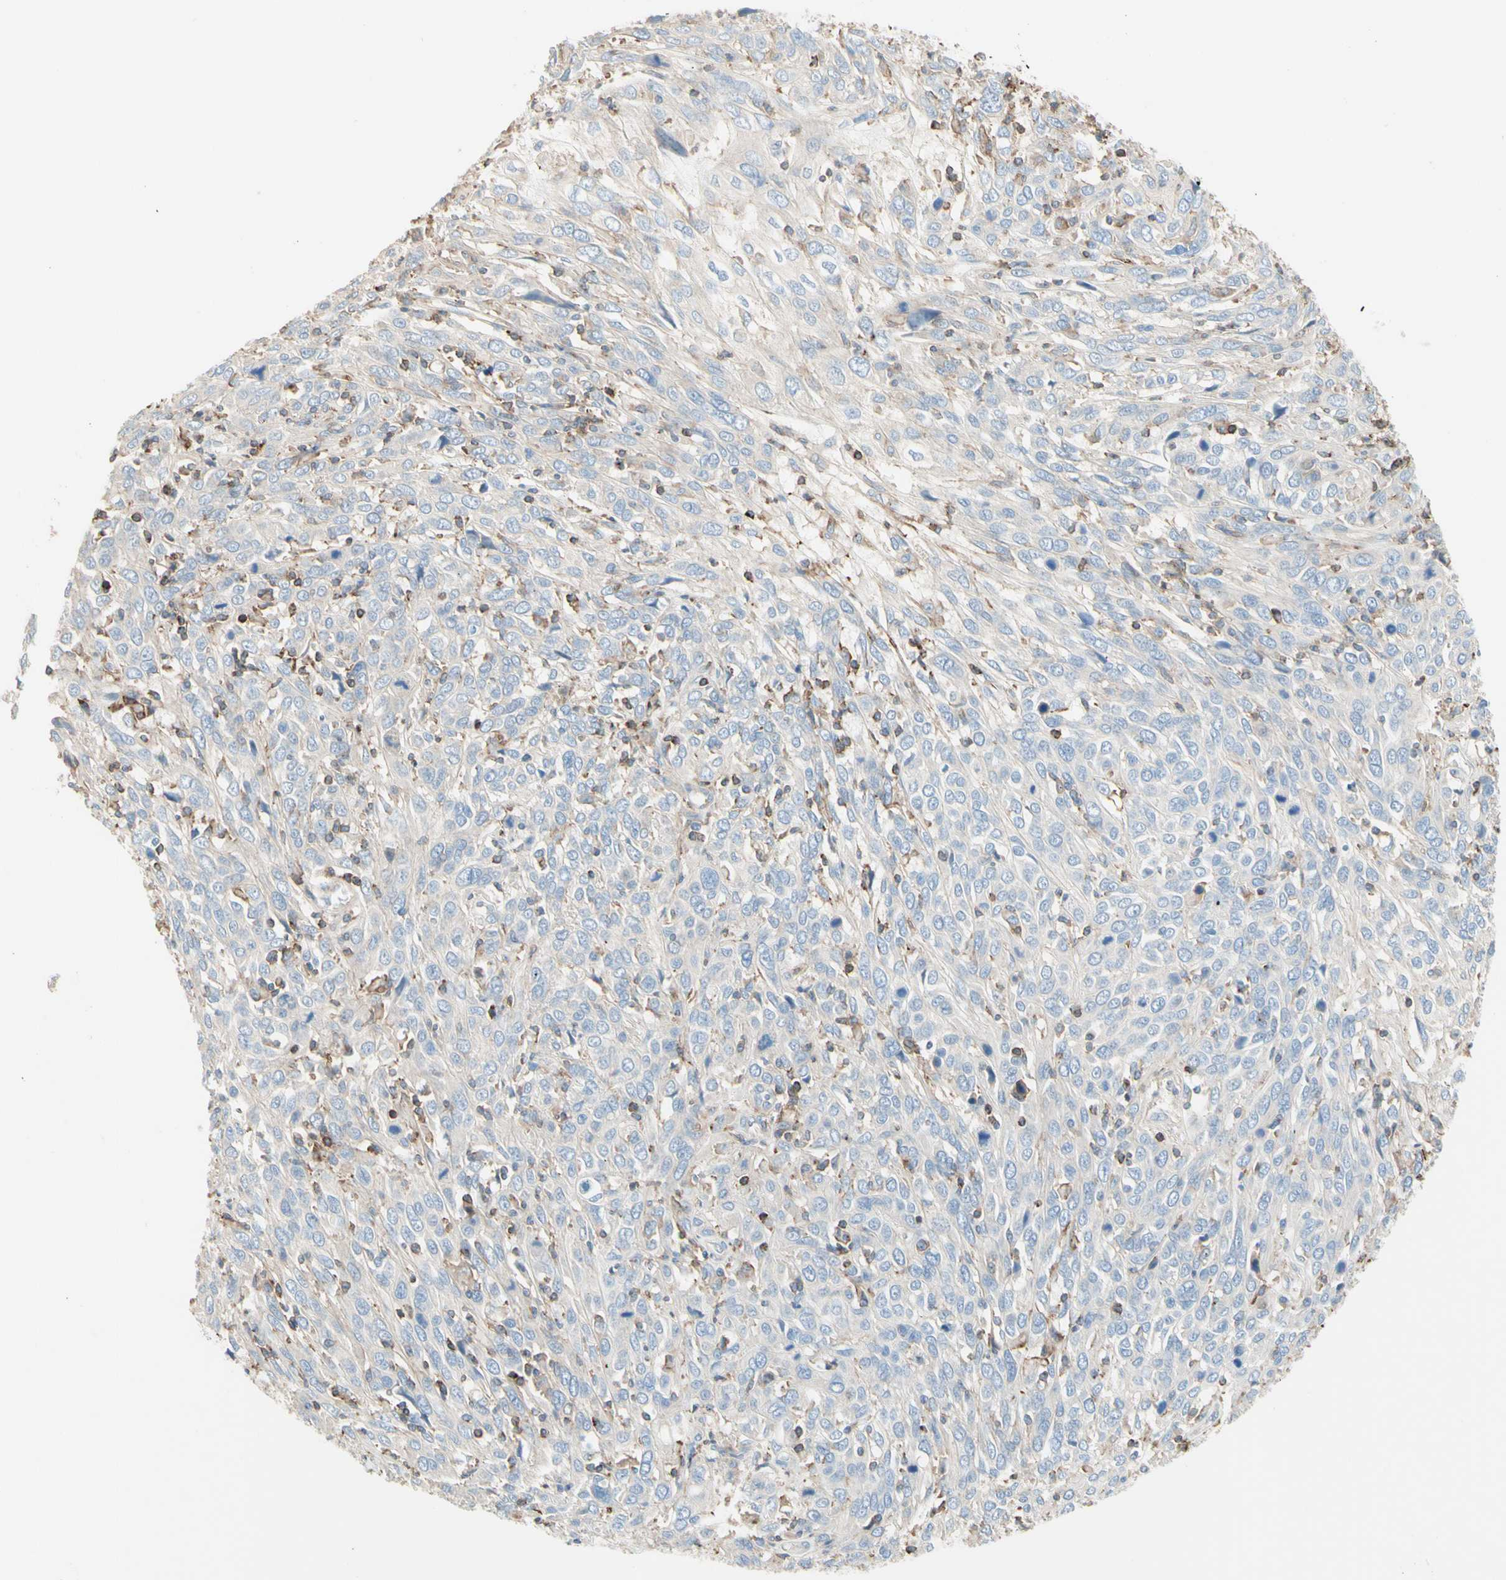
{"staining": {"intensity": "weak", "quantity": "<25%", "location": "cytoplasmic/membranous"}, "tissue": "cervical cancer", "cell_type": "Tumor cells", "image_type": "cancer", "snomed": [{"axis": "morphology", "description": "Squamous cell carcinoma, NOS"}, {"axis": "topography", "description": "Cervix"}], "caption": "This is a micrograph of IHC staining of squamous cell carcinoma (cervical), which shows no positivity in tumor cells. (Brightfield microscopy of DAB IHC at high magnification).", "gene": "SEMA4C", "patient": {"sex": "female", "age": 46}}